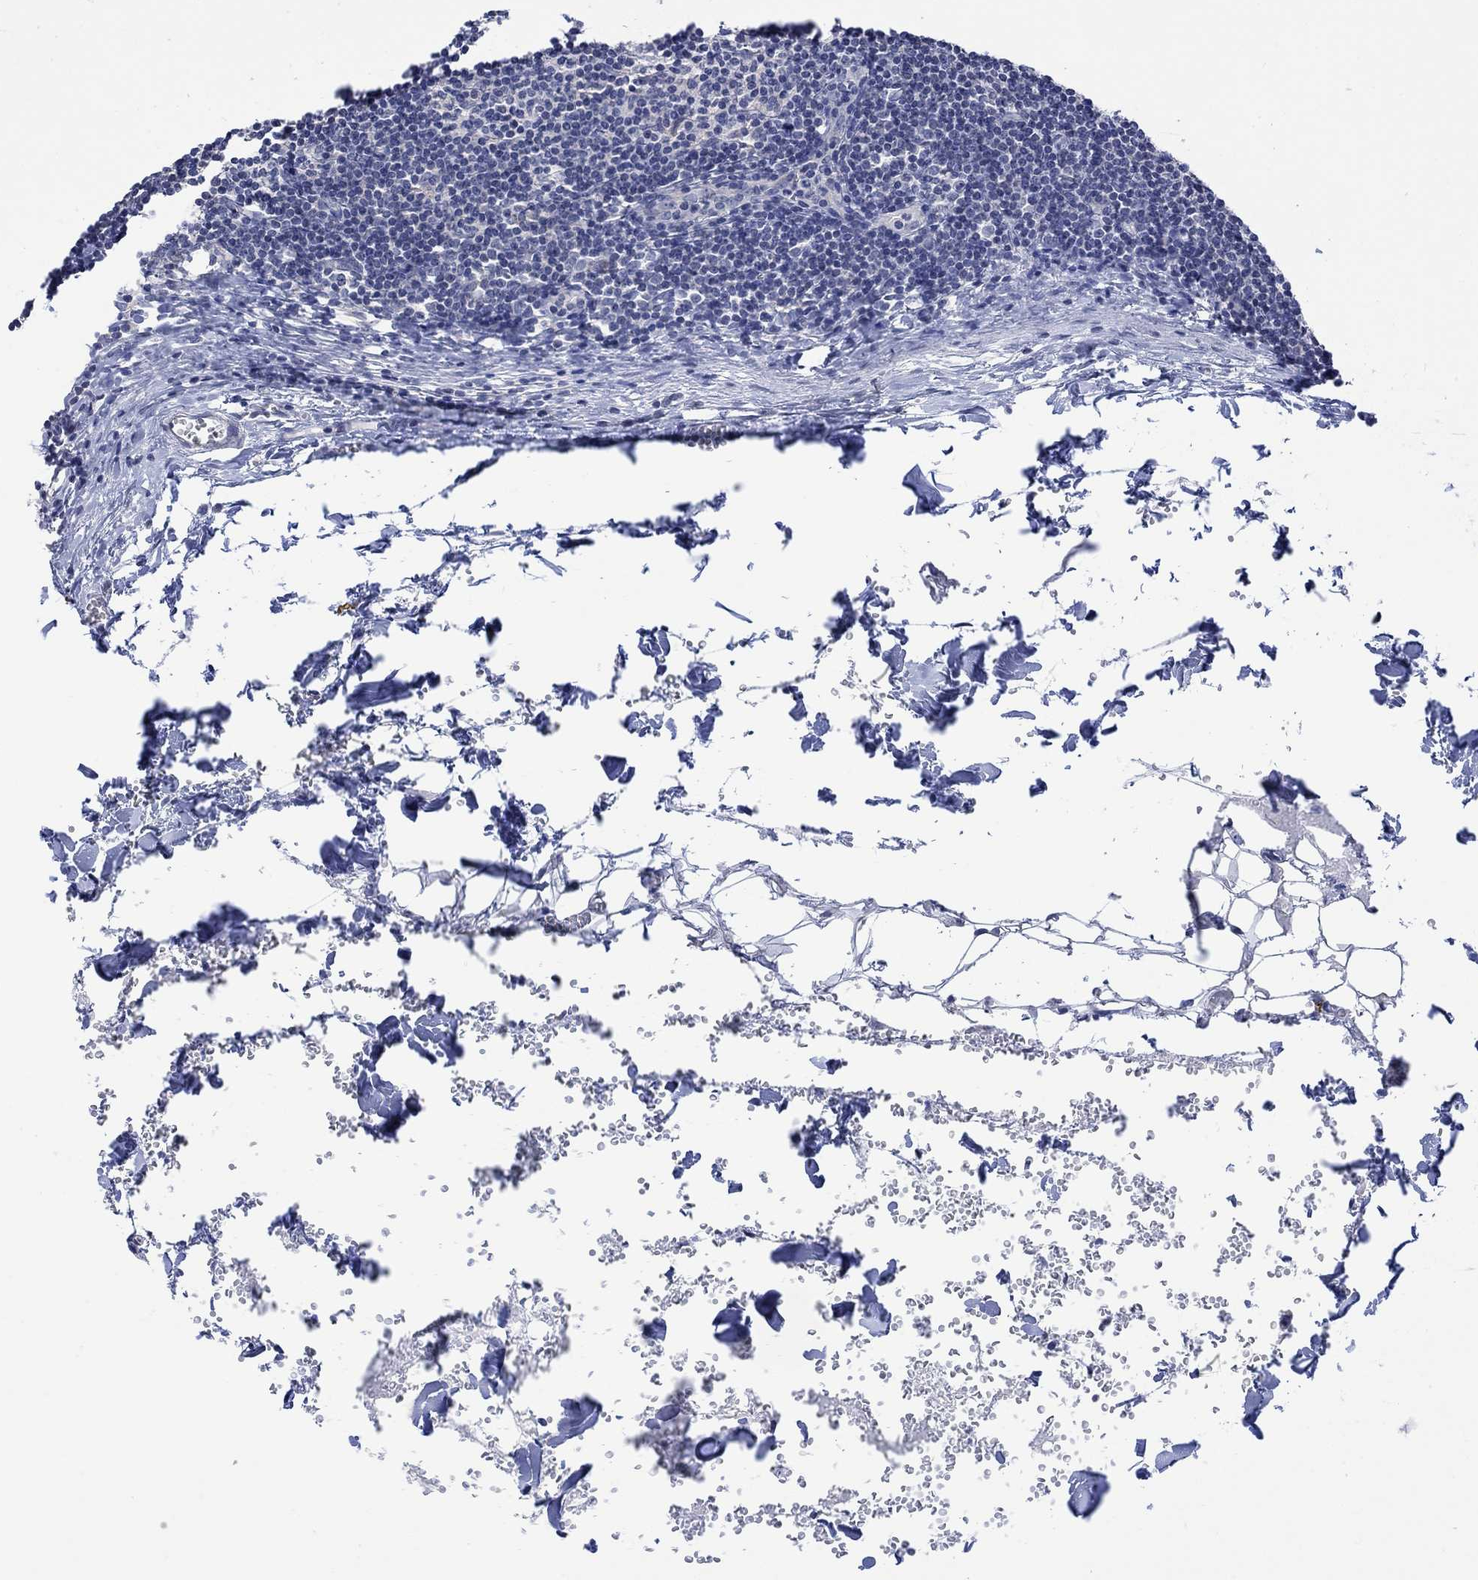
{"staining": {"intensity": "negative", "quantity": "none", "location": "none"}, "tissue": "lymph node", "cell_type": "Germinal center cells", "image_type": "normal", "snomed": [{"axis": "morphology", "description": "Normal tissue, NOS"}, {"axis": "topography", "description": "Lymph node"}], "caption": "Germinal center cells show no significant expression in normal lymph node.", "gene": "DCX", "patient": {"sex": "male", "age": 59}}